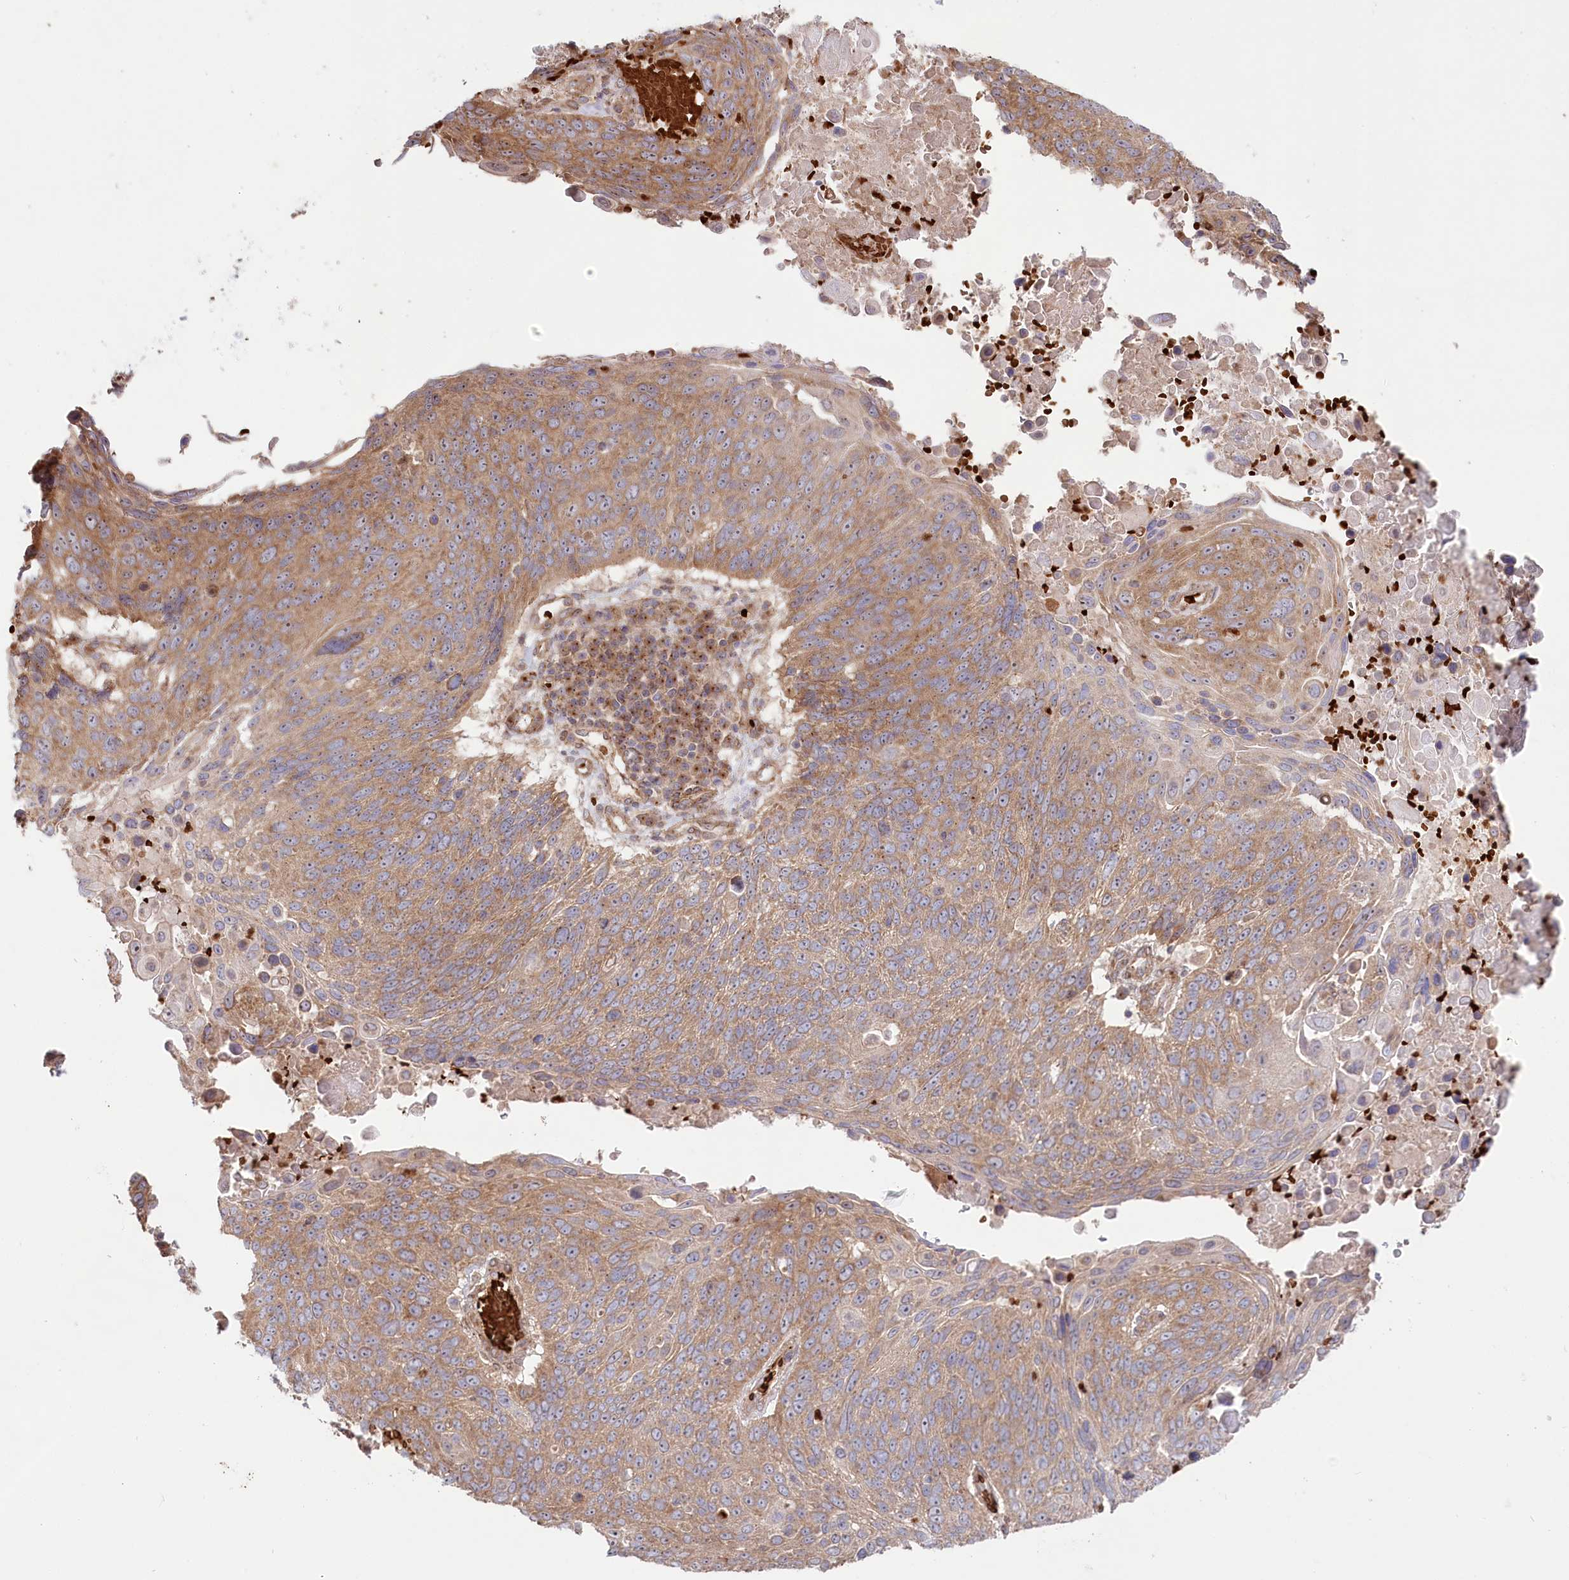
{"staining": {"intensity": "moderate", "quantity": ">75%", "location": "cytoplasmic/membranous"}, "tissue": "lung cancer", "cell_type": "Tumor cells", "image_type": "cancer", "snomed": [{"axis": "morphology", "description": "Squamous cell carcinoma, NOS"}, {"axis": "topography", "description": "Lung"}], "caption": "Immunohistochemical staining of lung squamous cell carcinoma reveals medium levels of moderate cytoplasmic/membranous protein staining in approximately >75% of tumor cells. (Stains: DAB (3,3'-diaminobenzidine) in brown, nuclei in blue, Microscopy: brightfield microscopy at high magnification).", "gene": "COMMD3", "patient": {"sex": "male", "age": 66}}